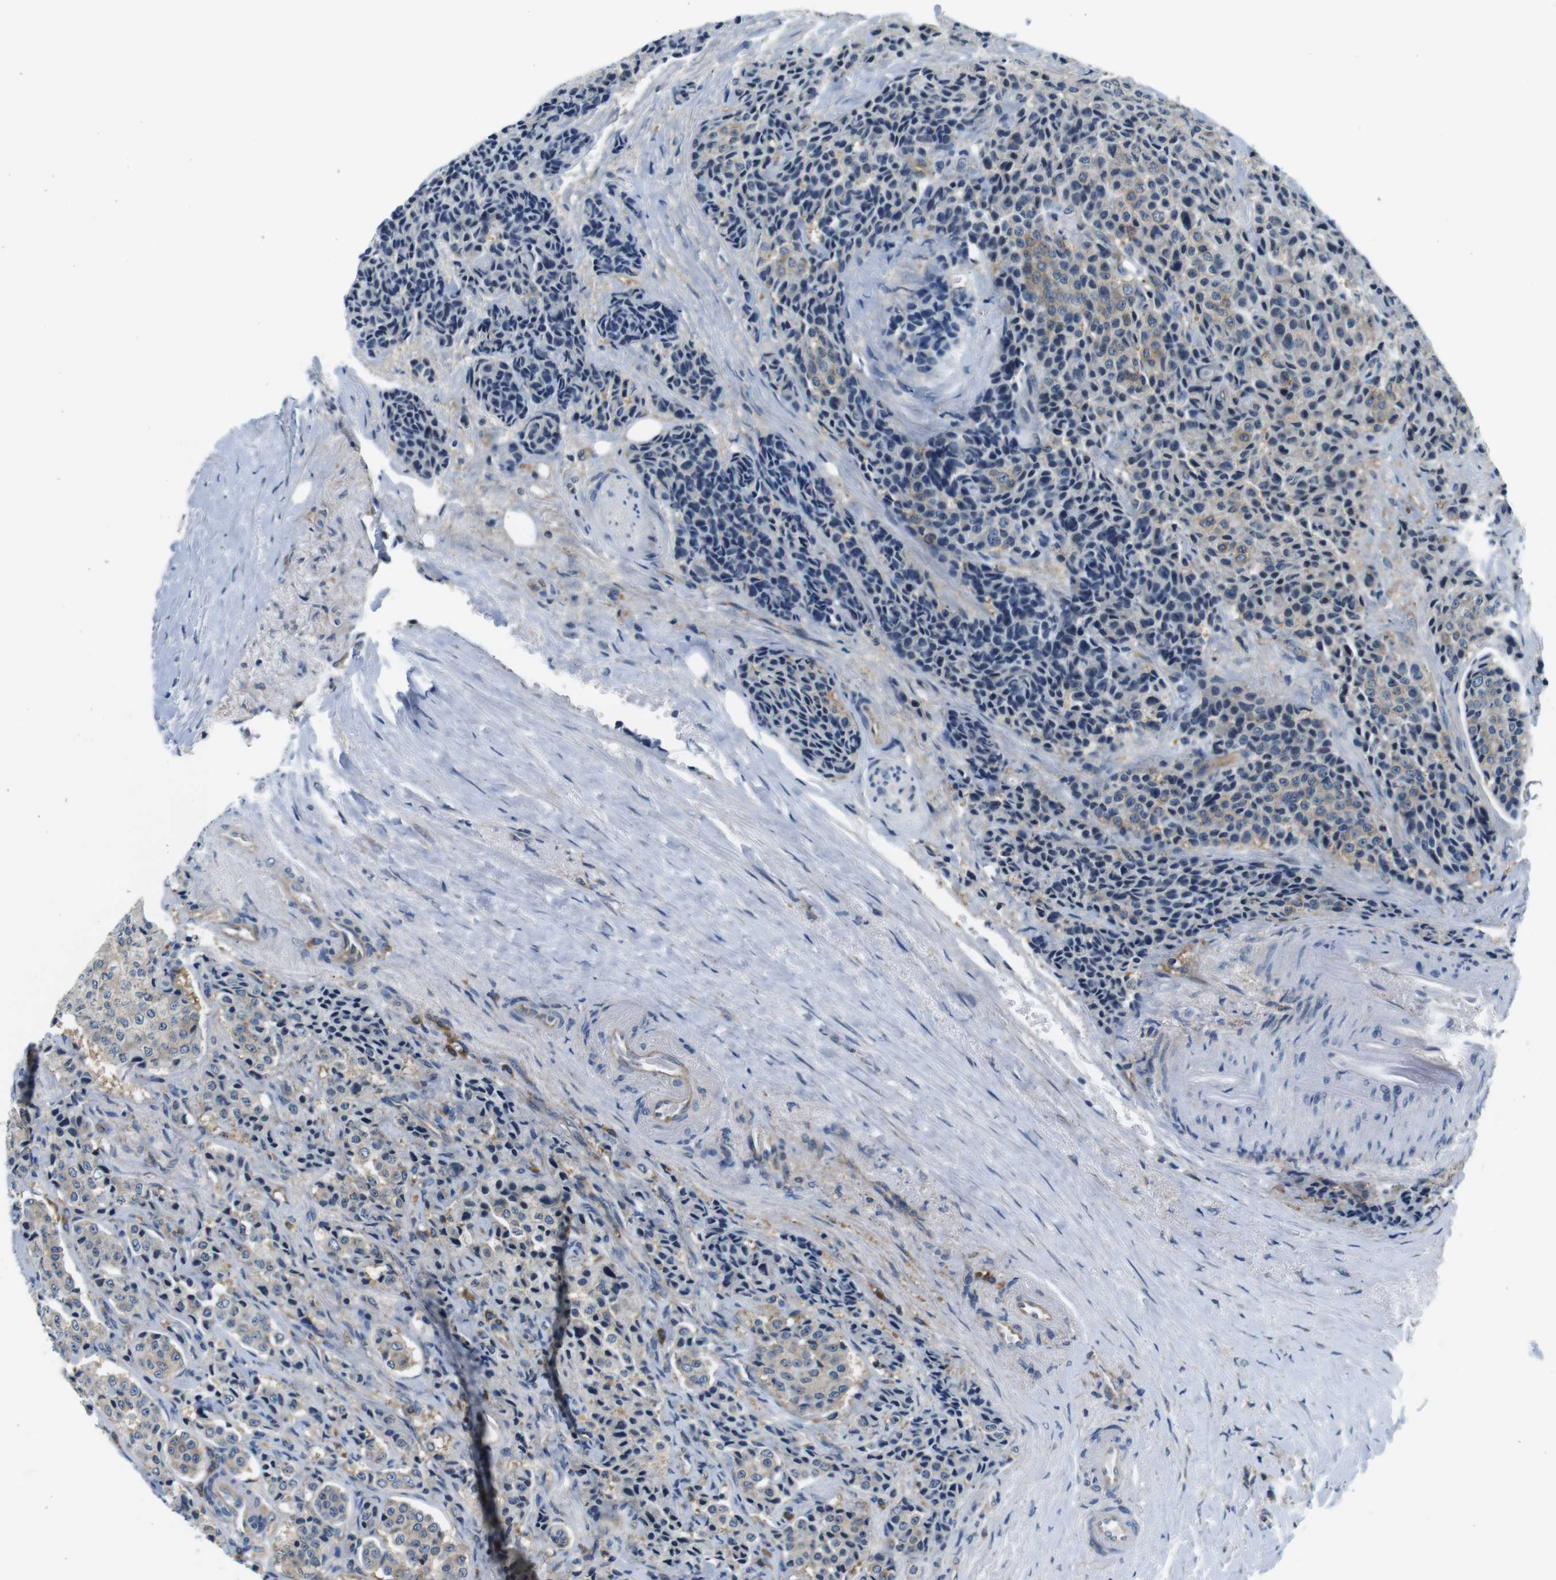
{"staining": {"intensity": "weak", "quantity": "<25%", "location": "cytoplasmic/membranous"}, "tissue": "carcinoid", "cell_type": "Tumor cells", "image_type": "cancer", "snomed": [{"axis": "morphology", "description": "Carcinoid, malignant, NOS"}, {"axis": "topography", "description": "Colon"}], "caption": "Tumor cells show no significant protein staining in carcinoid.", "gene": "EIF2B5", "patient": {"sex": "female", "age": 61}}